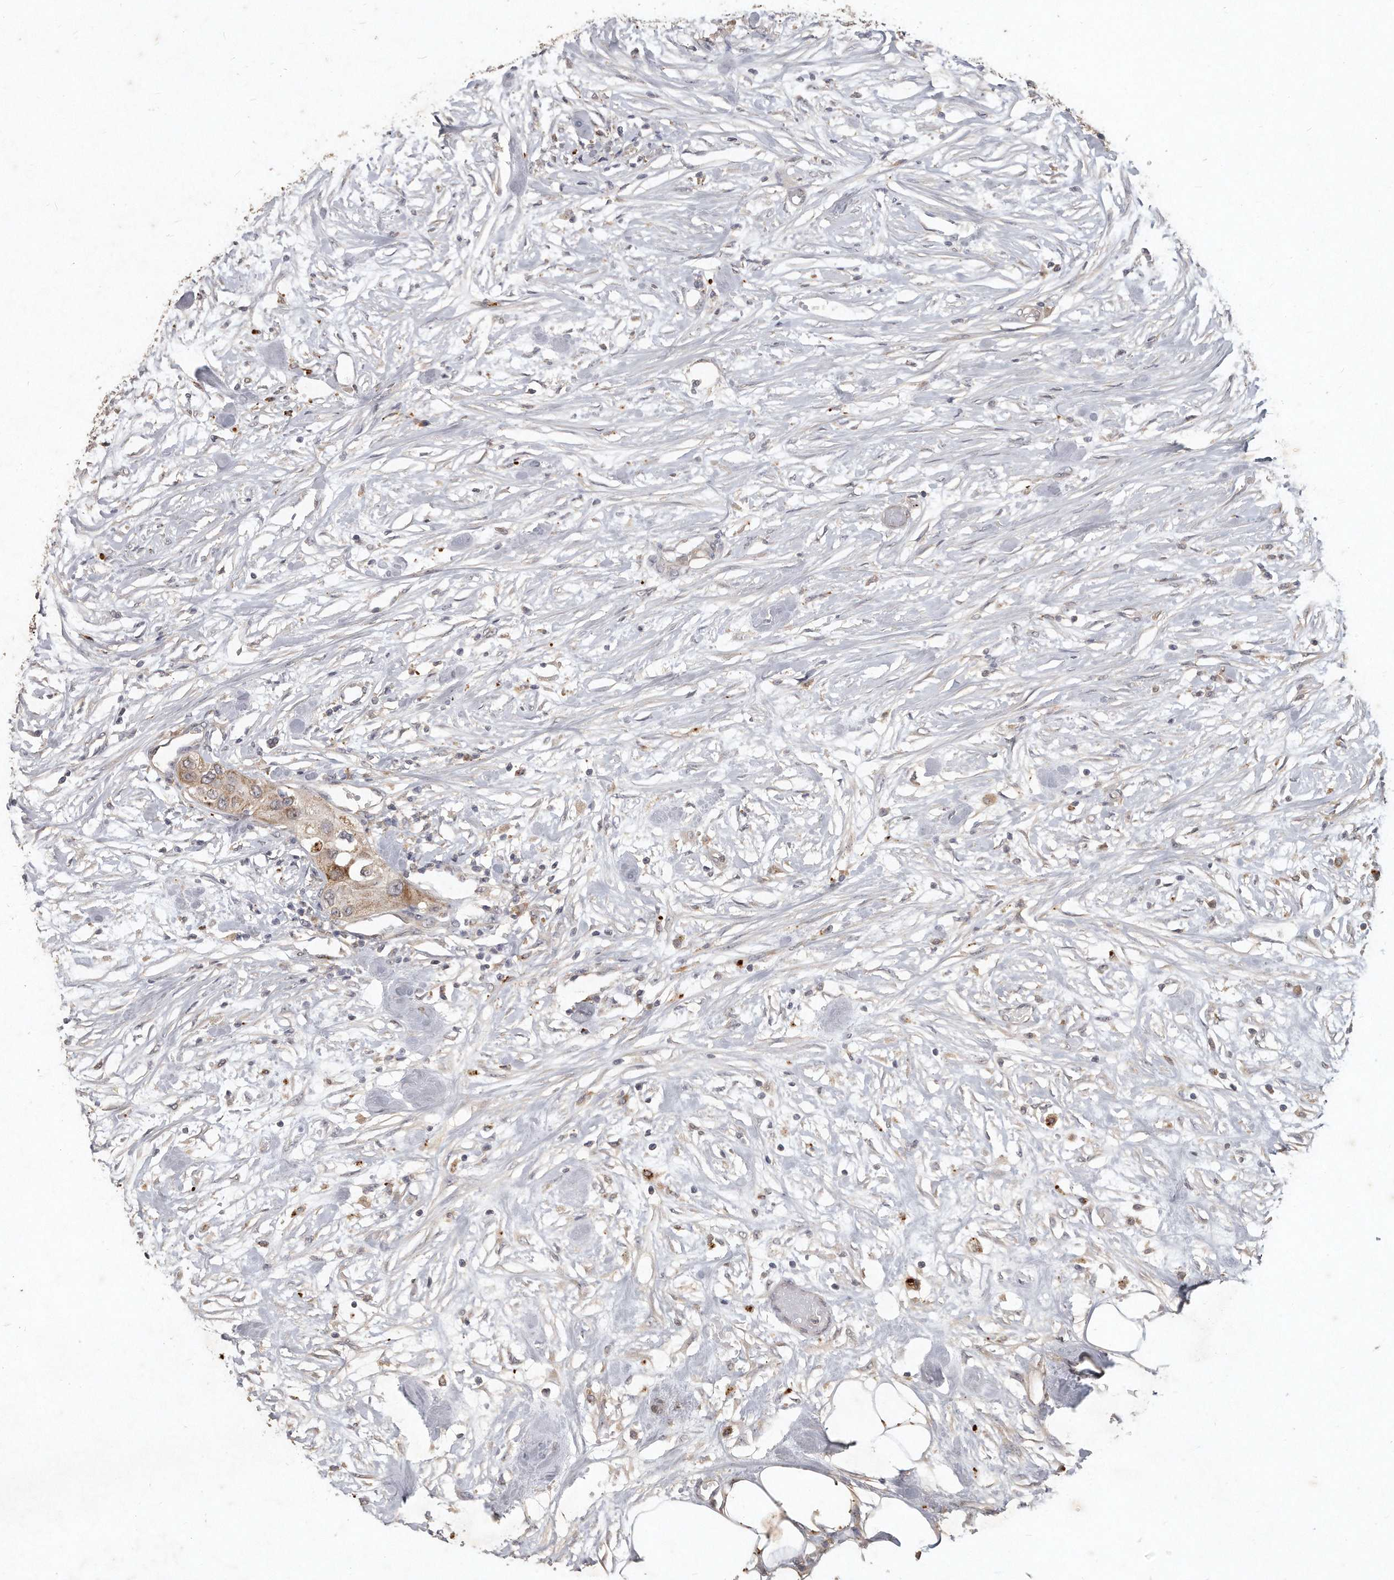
{"staining": {"intensity": "weak", "quantity": ">75%", "location": "cytoplasmic/membranous"}, "tissue": "urothelial cancer", "cell_type": "Tumor cells", "image_type": "cancer", "snomed": [{"axis": "morphology", "description": "Urothelial carcinoma, High grade"}, {"axis": "topography", "description": "Urinary bladder"}], "caption": "Urothelial cancer tissue displays weak cytoplasmic/membranous staining in about >75% of tumor cells, visualized by immunohistochemistry.", "gene": "LGALS8", "patient": {"sex": "male", "age": 64}}